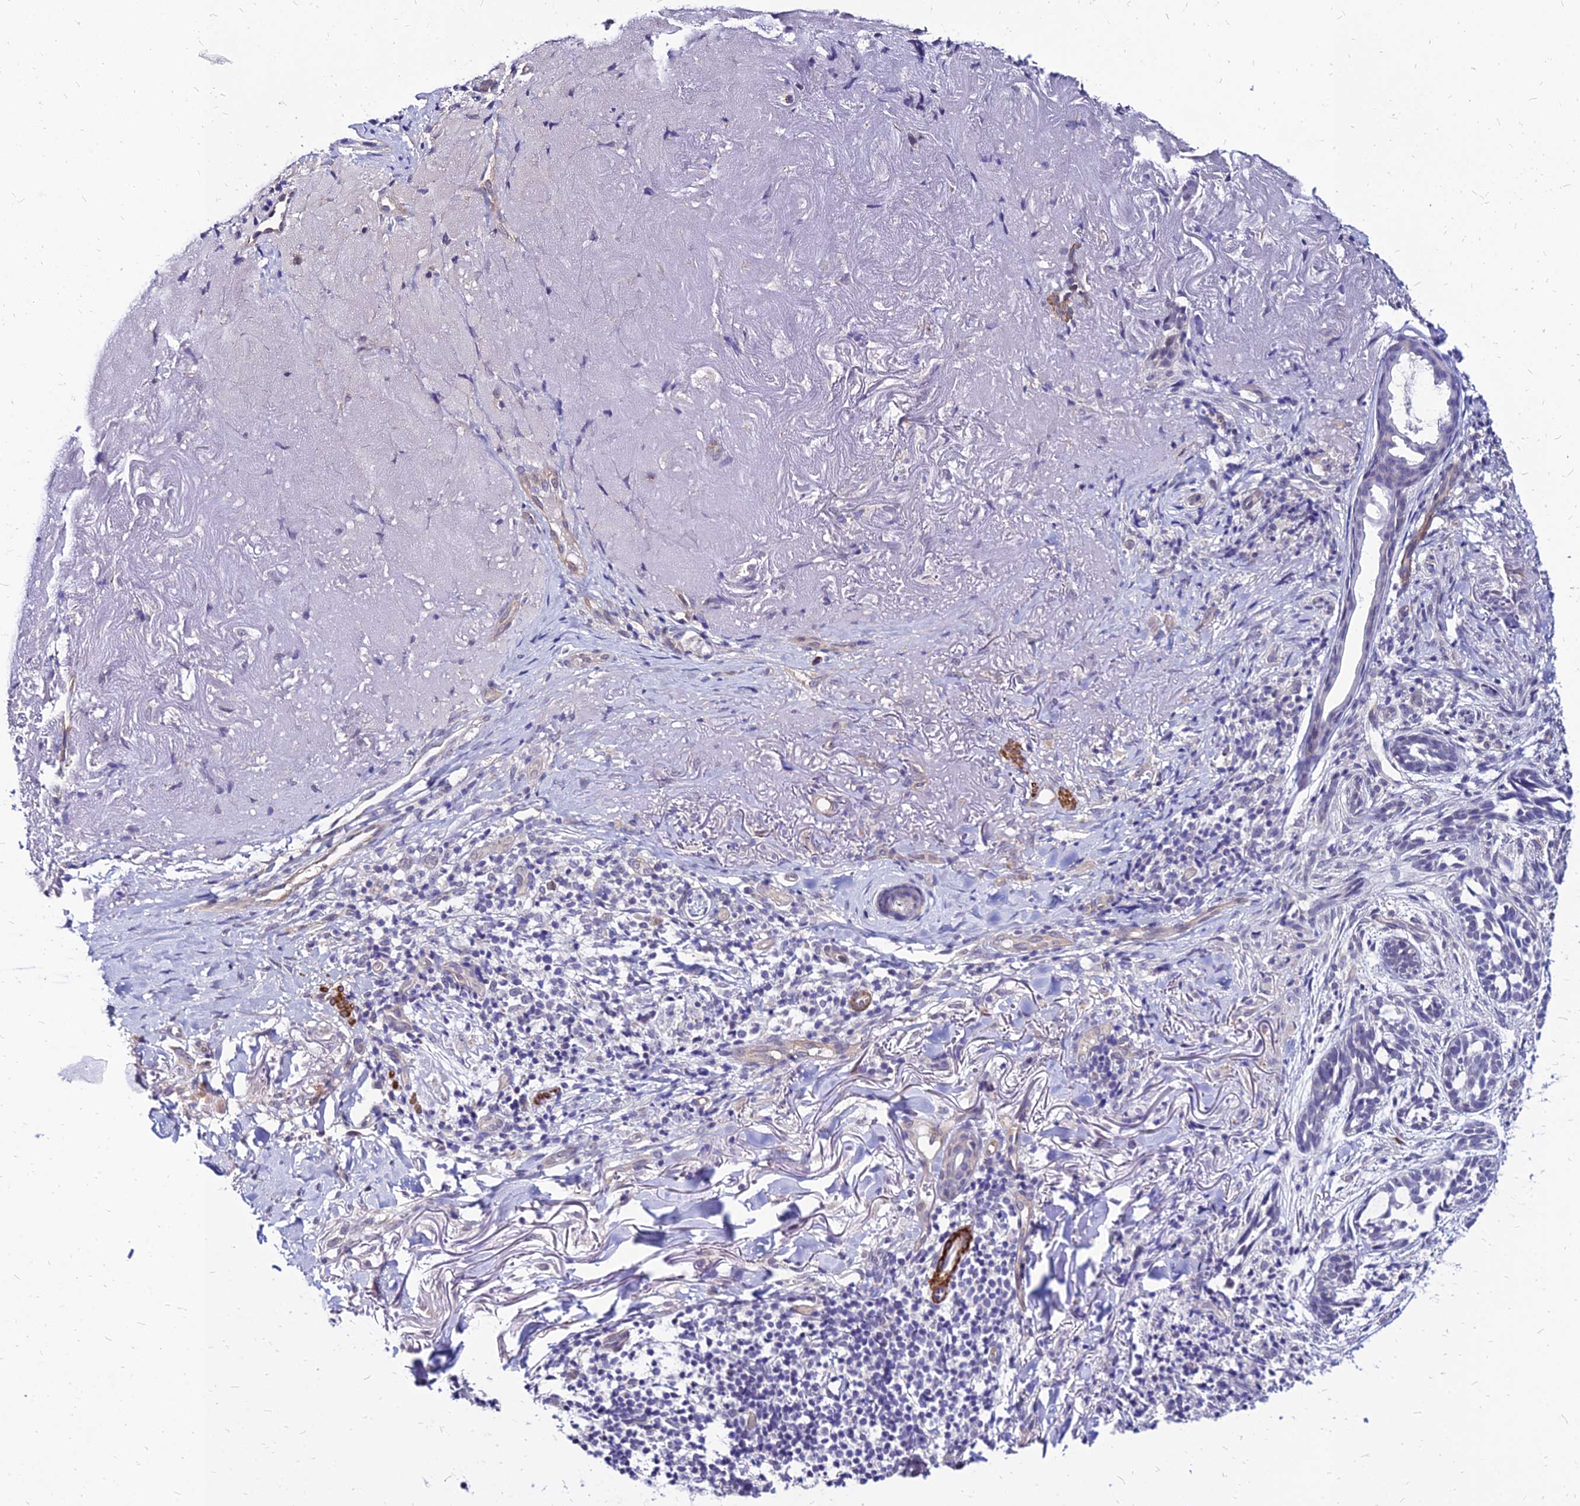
{"staining": {"intensity": "negative", "quantity": "none", "location": "none"}, "tissue": "skin cancer", "cell_type": "Tumor cells", "image_type": "cancer", "snomed": [{"axis": "morphology", "description": "Basal cell carcinoma"}, {"axis": "topography", "description": "Skin"}], "caption": "The immunohistochemistry histopathology image has no significant staining in tumor cells of skin cancer tissue.", "gene": "YEATS2", "patient": {"sex": "male", "age": 71}}